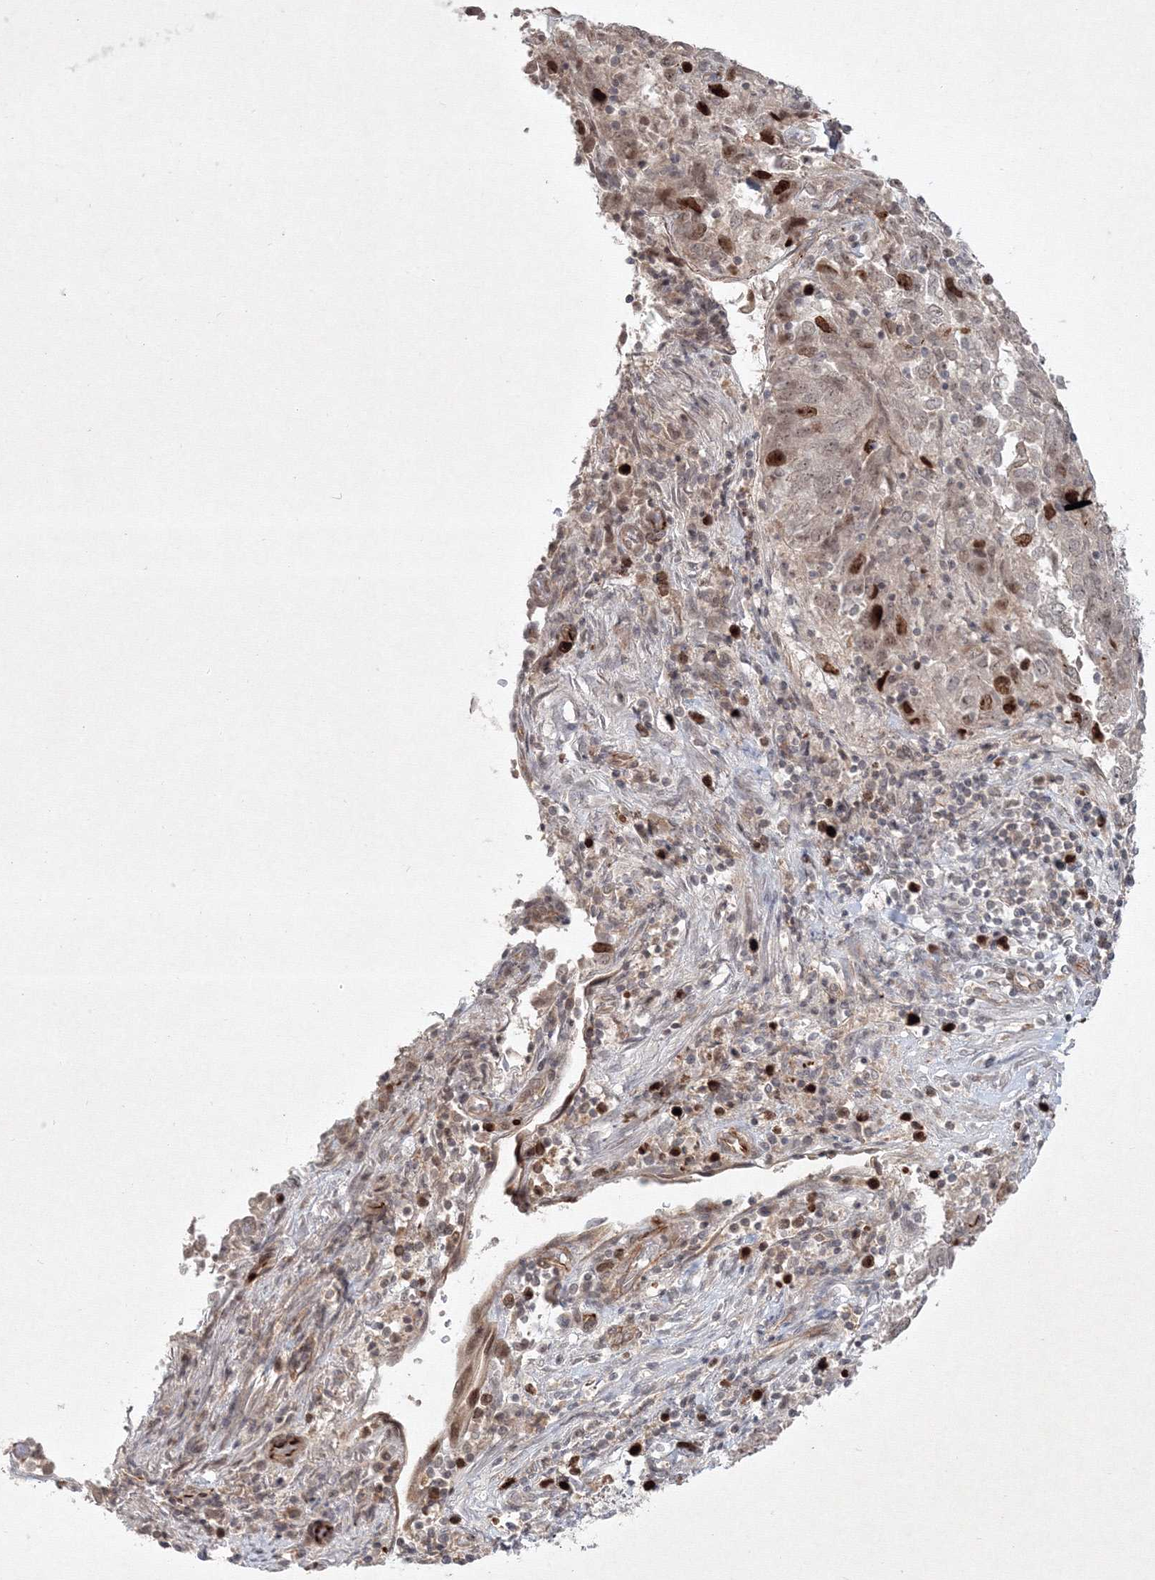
{"staining": {"intensity": "strong", "quantity": "<25%", "location": "nuclear"}, "tissue": "endometrial cancer", "cell_type": "Tumor cells", "image_type": "cancer", "snomed": [{"axis": "morphology", "description": "Adenocarcinoma, NOS"}, {"axis": "topography", "description": "Endometrium"}], "caption": "This histopathology image reveals IHC staining of endometrial adenocarcinoma, with medium strong nuclear staining in about <25% of tumor cells.", "gene": "KIF20A", "patient": {"sex": "female", "age": 80}}